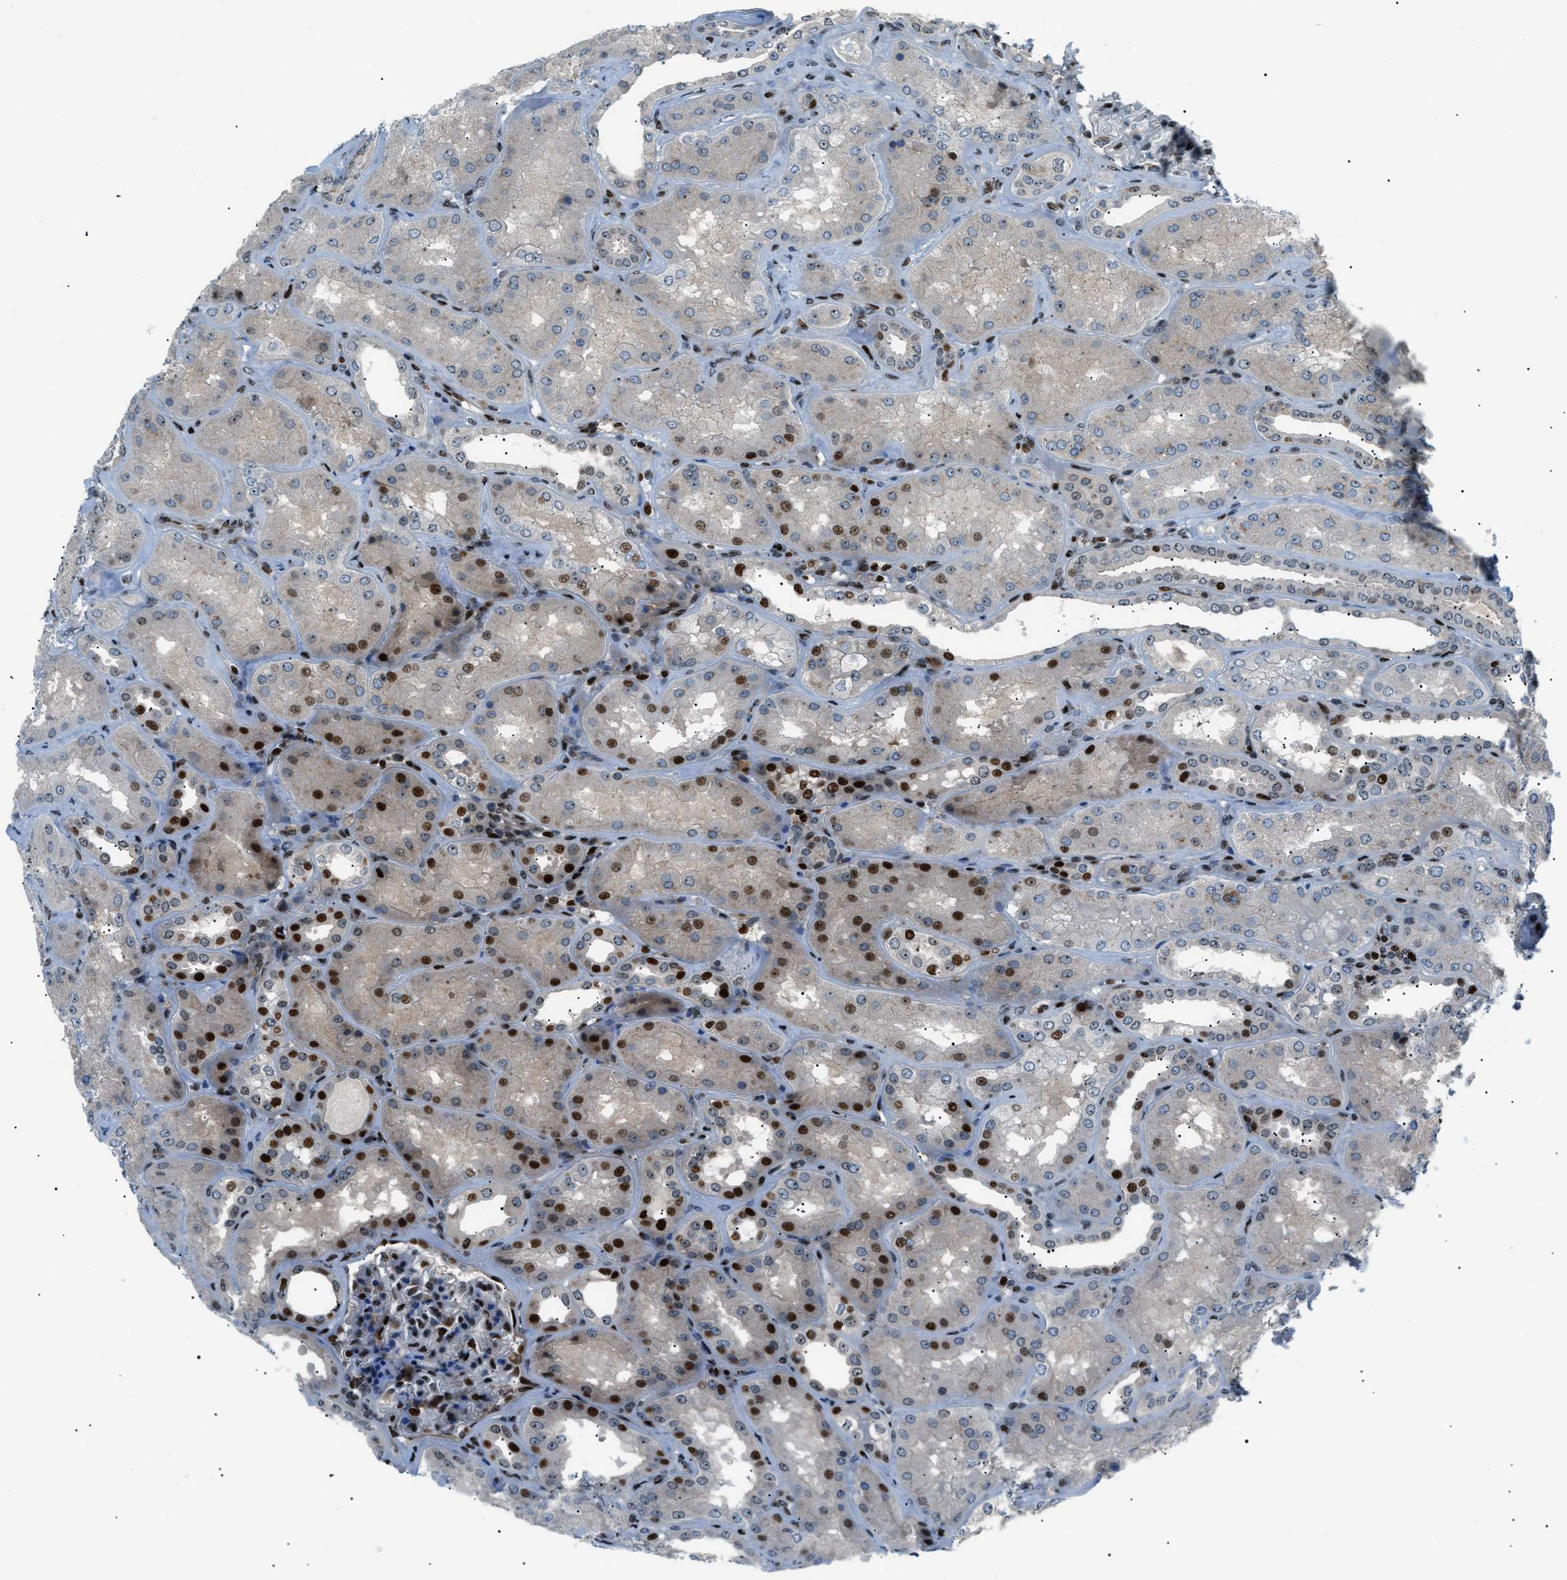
{"staining": {"intensity": "strong", "quantity": "25%-75%", "location": "nuclear"}, "tissue": "kidney", "cell_type": "Cells in glomeruli", "image_type": "normal", "snomed": [{"axis": "morphology", "description": "Normal tissue, NOS"}, {"axis": "topography", "description": "Kidney"}], "caption": "Immunohistochemical staining of benign human kidney exhibits 25%-75% levels of strong nuclear protein expression in about 25%-75% of cells in glomeruli. Ihc stains the protein of interest in brown and the nuclei are stained blue.", "gene": "PRKX", "patient": {"sex": "female", "age": 56}}